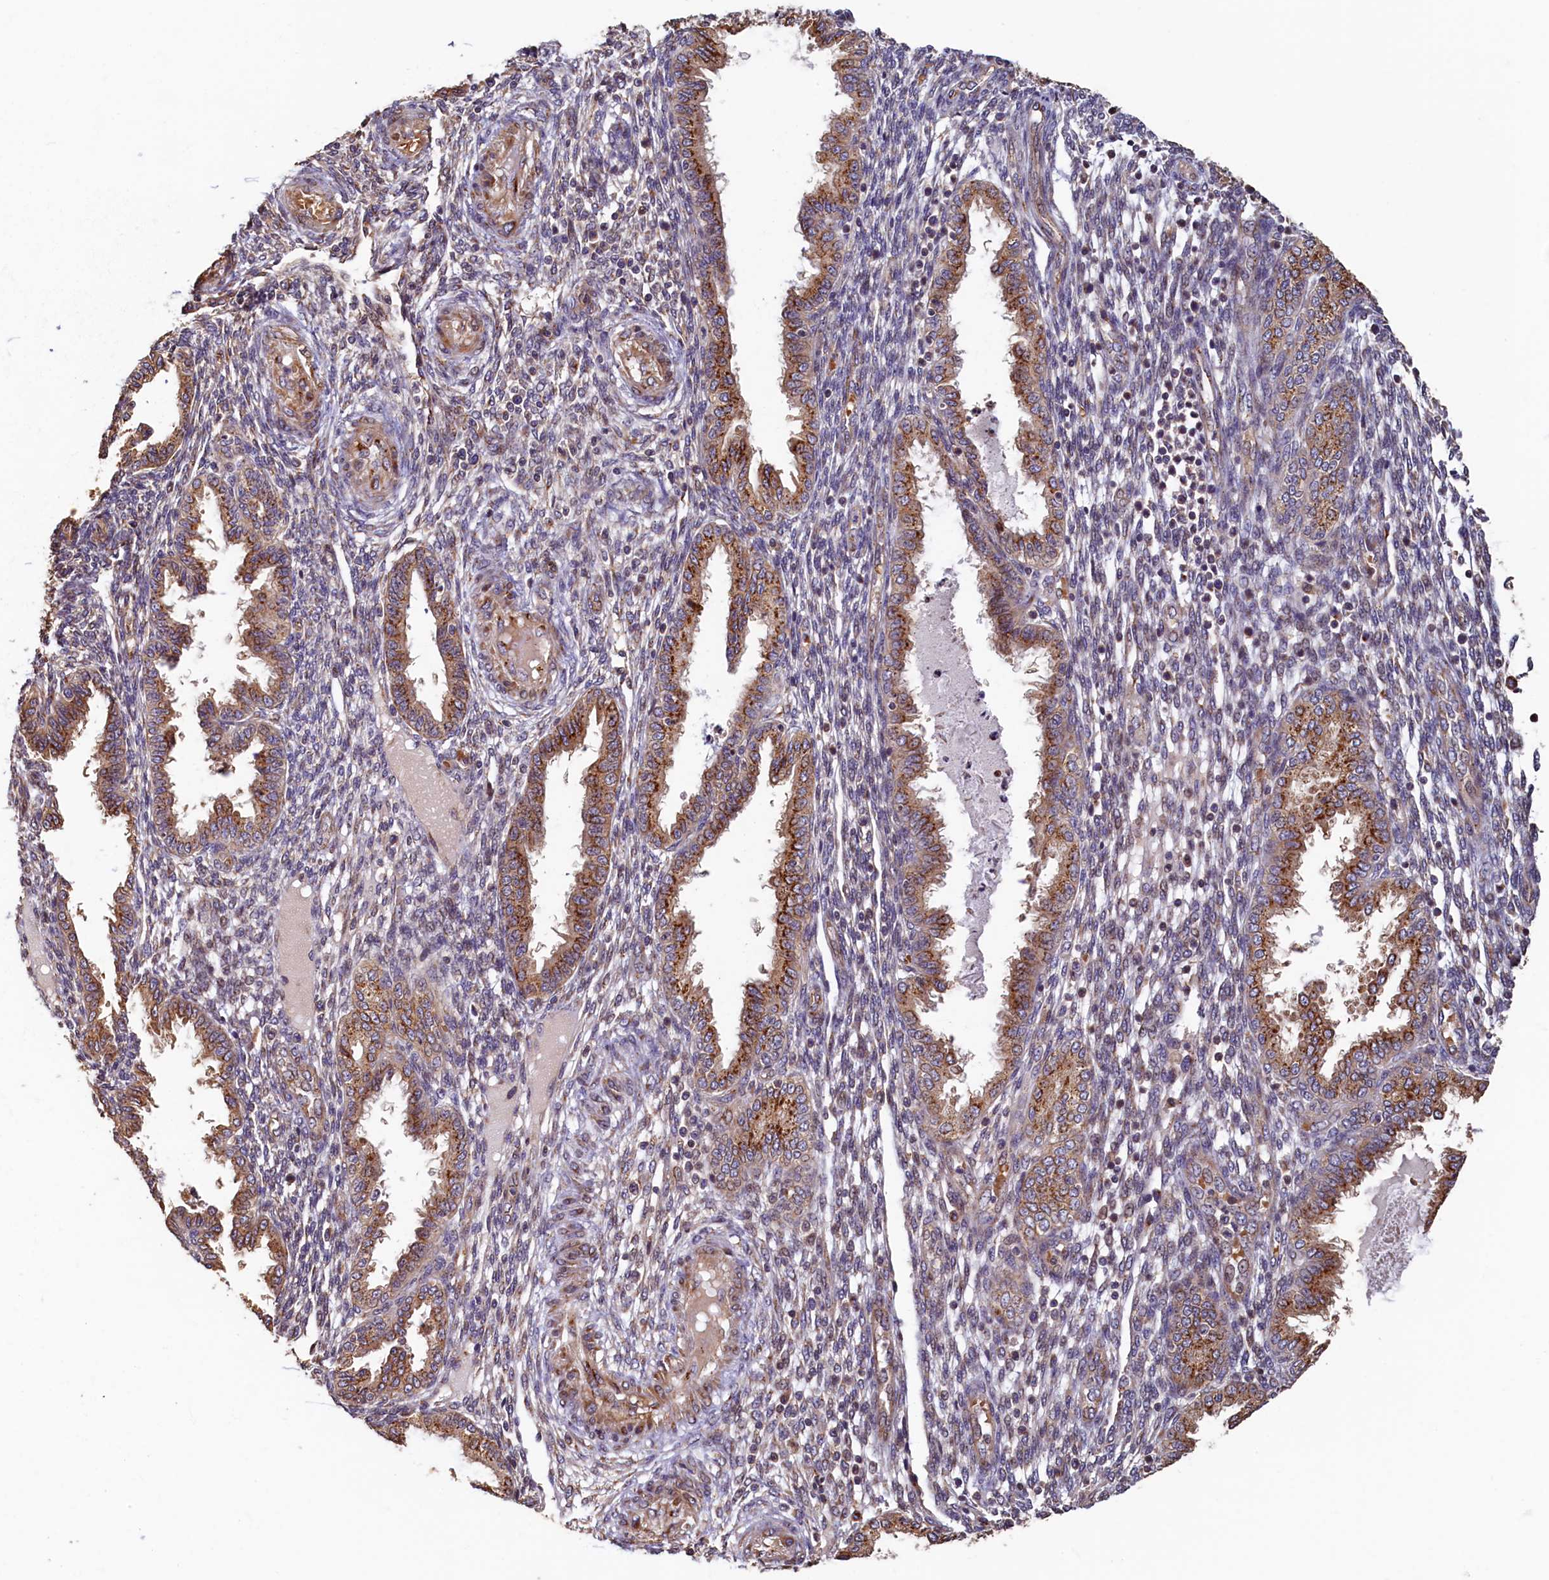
{"staining": {"intensity": "weak", "quantity": "25%-75%", "location": "cytoplasmic/membranous"}, "tissue": "endometrium", "cell_type": "Cells in endometrial stroma", "image_type": "normal", "snomed": [{"axis": "morphology", "description": "Normal tissue, NOS"}, {"axis": "topography", "description": "Endometrium"}], "caption": "Endometrium stained for a protein shows weak cytoplasmic/membranous positivity in cells in endometrial stroma. (DAB (3,3'-diaminobenzidine) IHC with brightfield microscopy, high magnification).", "gene": "TMEM181", "patient": {"sex": "female", "age": 33}}